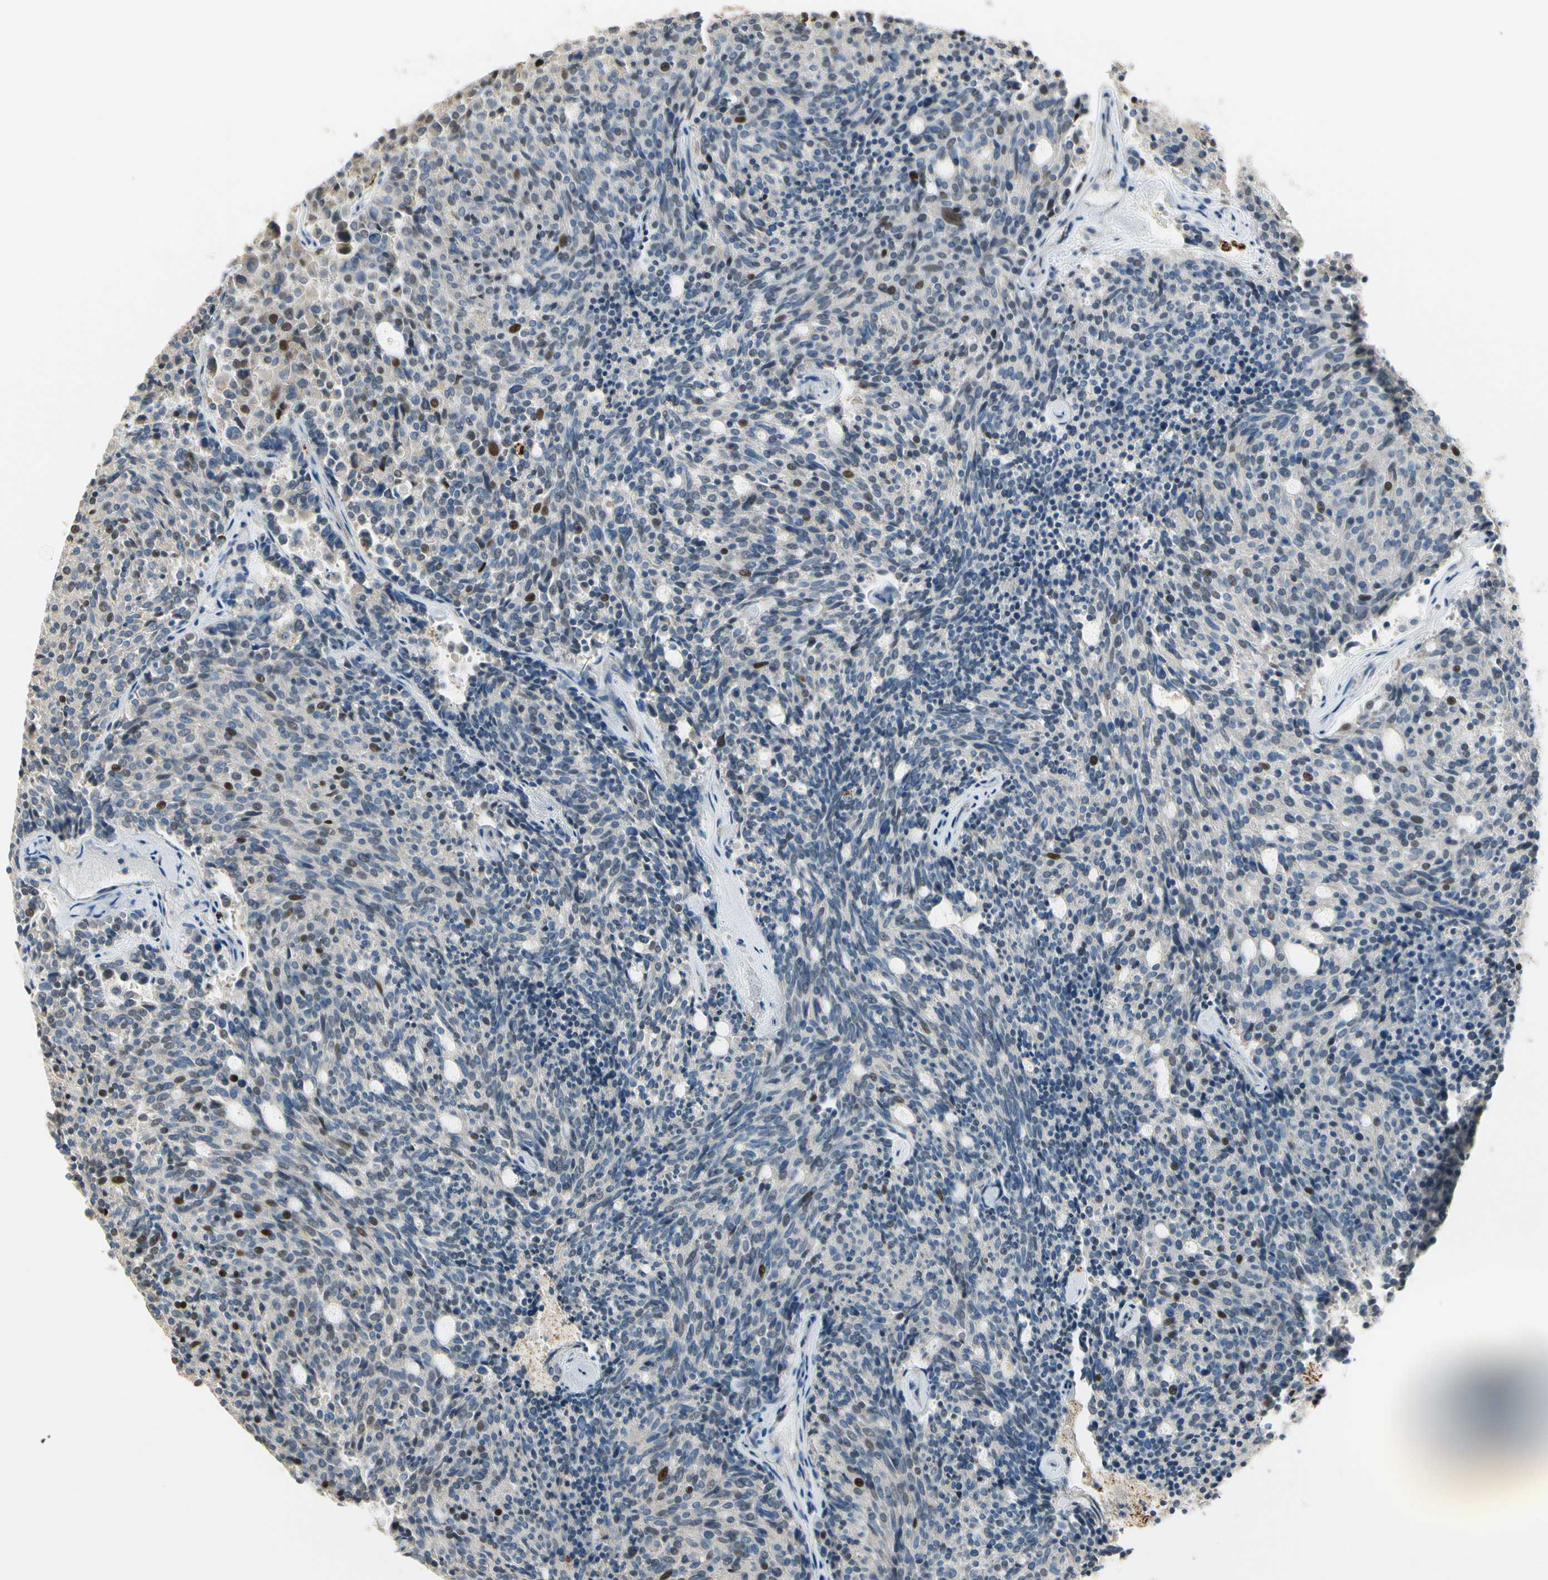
{"staining": {"intensity": "moderate", "quantity": "<25%", "location": "nuclear"}, "tissue": "carcinoid", "cell_type": "Tumor cells", "image_type": "cancer", "snomed": [{"axis": "morphology", "description": "Carcinoid, malignant, NOS"}, {"axis": "topography", "description": "Pancreas"}], "caption": "Protein staining by immunohistochemistry reveals moderate nuclear positivity in approximately <25% of tumor cells in malignant carcinoid.", "gene": "ZKSCAN4", "patient": {"sex": "female", "age": 54}}